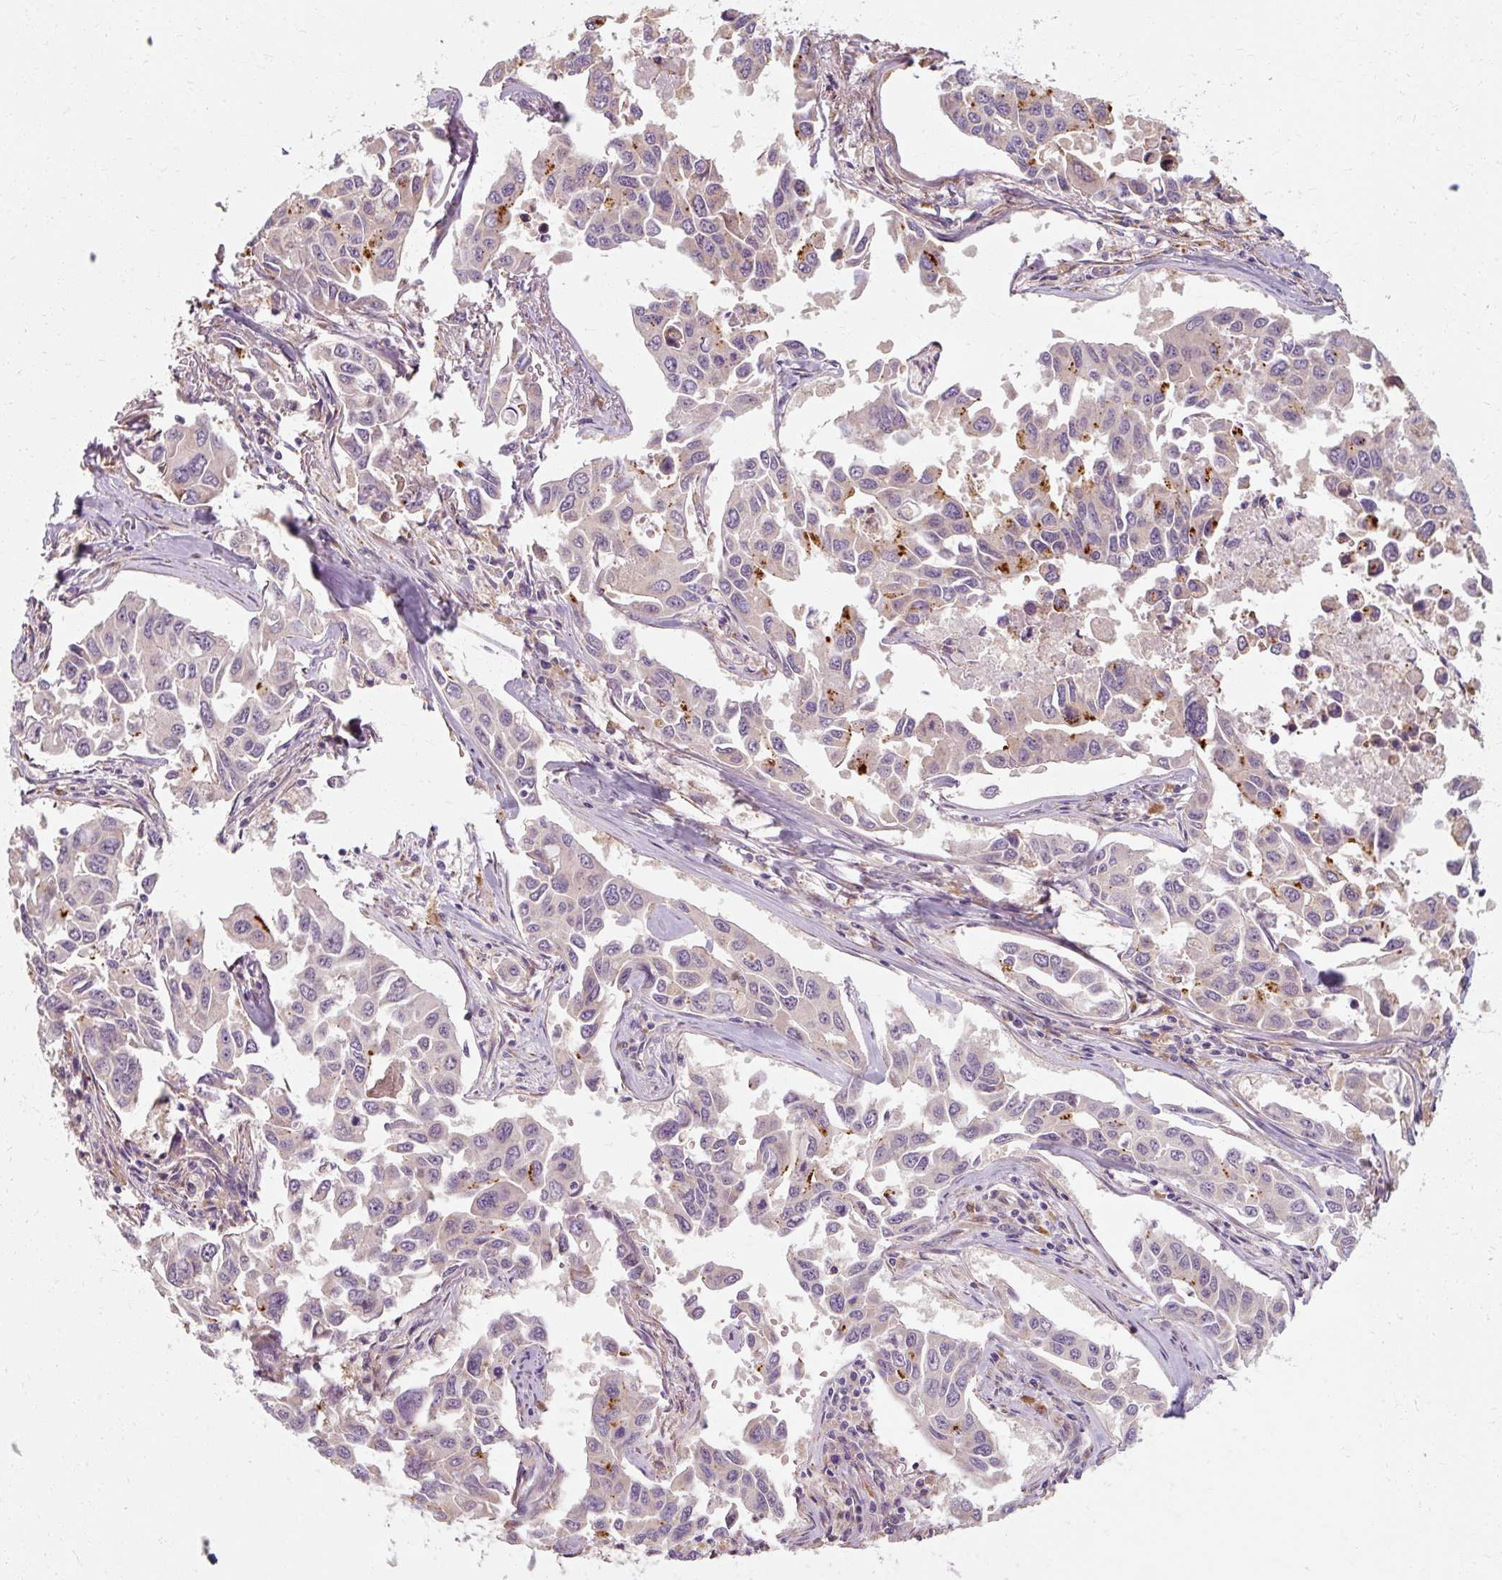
{"staining": {"intensity": "moderate", "quantity": "<25%", "location": "cytoplasmic/membranous"}, "tissue": "lung cancer", "cell_type": "Tumor cells", "image_type": "cancer", "snomed": [{"axis": "morphology", "description": "Adenocarcinoma, NOS"}, {"axis": "topography", "description": "Lung"}], "caption": "Protein expression analysis of lung cancer (adenocarcinoma) reveals moderate cytoplasmic/membranous positivity in about <25% of tumor cells.", "gene": "TBC1D4", "patient": {"sex": "male", "age": 64}}